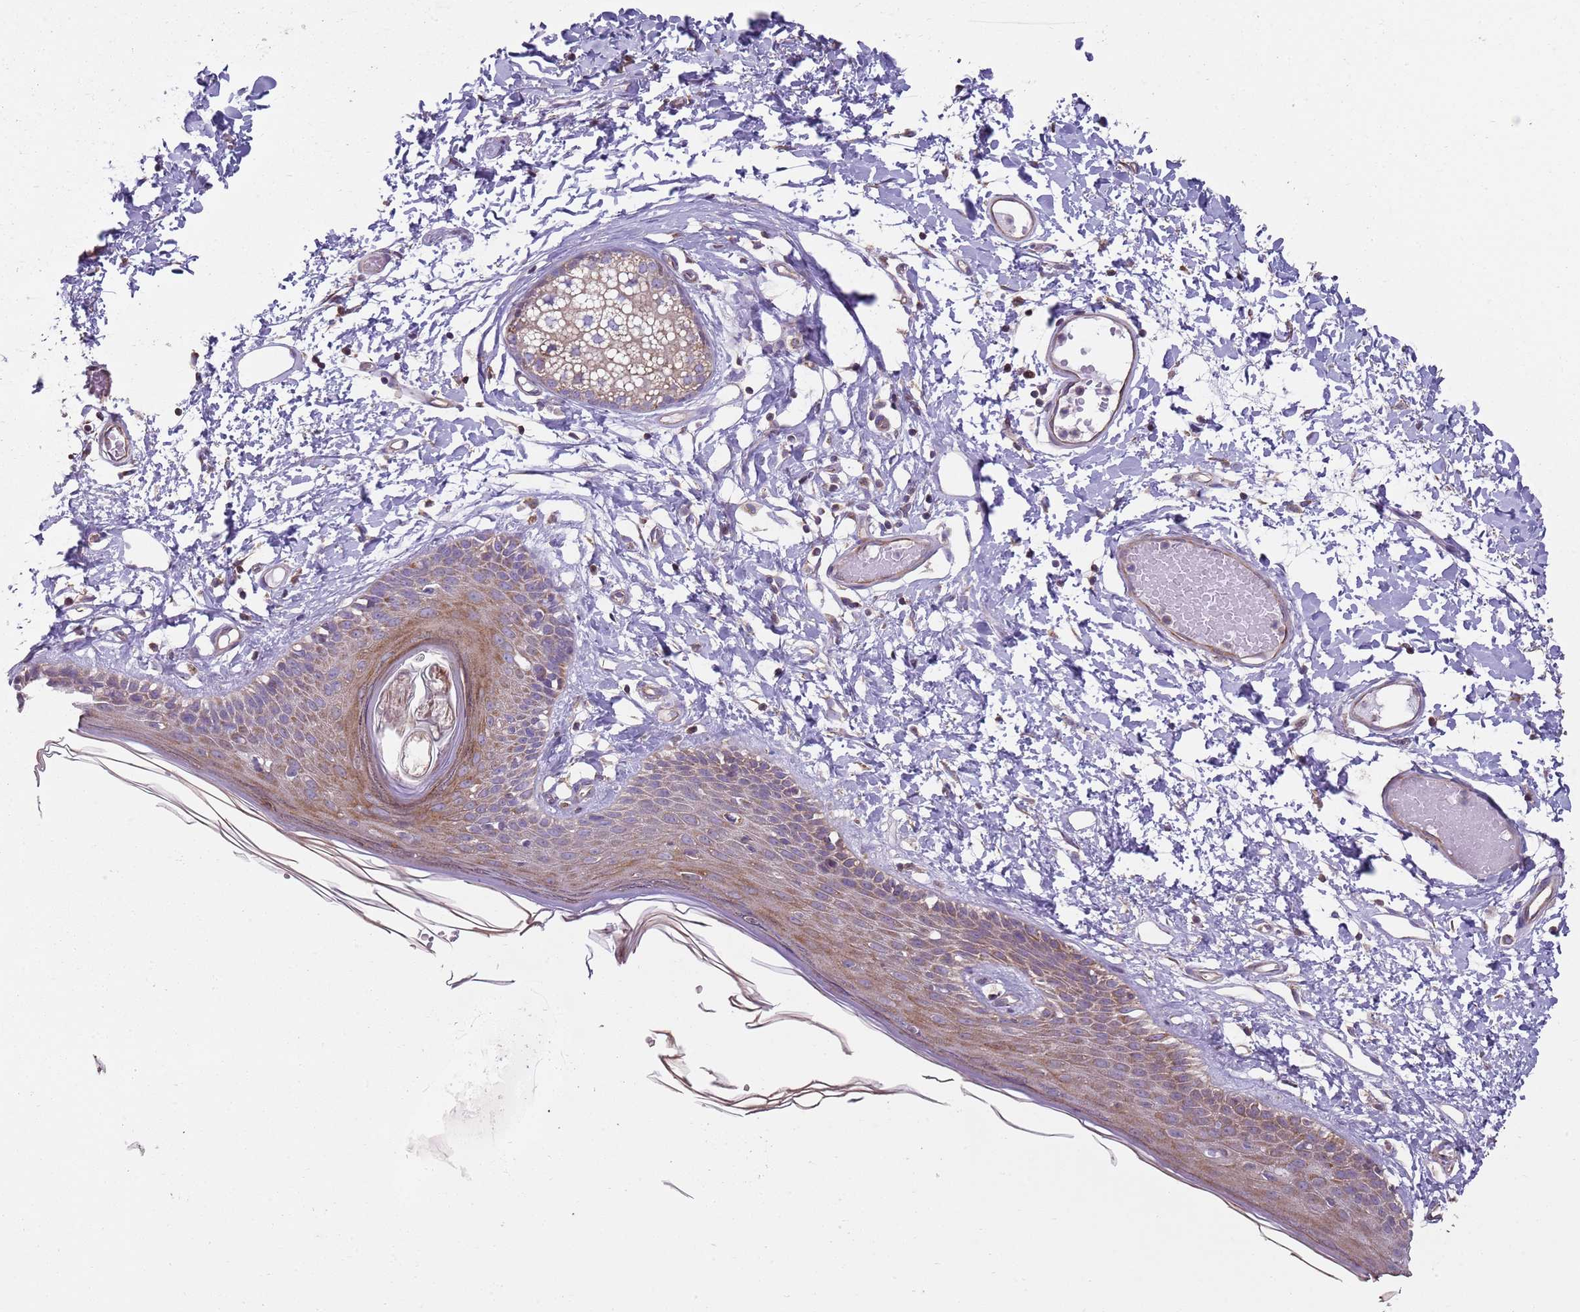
{"staining": {"intensity": "moderate", "quantity": ">75%", "location": "cytoplasmic/membranous"}, "tissue": "skin", "cell_type": "Epidermal cells", "image_type": "normal", "snomed": [{"axis": "morphology", "description": "Normal tissue, NOS"}, {"axis": "topography", "description": "Adipose tissue"}, {"axis": "topography", "description": "Vascular tissue"}, {"axis": "topography", "description": "Vulva"}, {"axis": "topography", "description": "Peripheral nerve tissue"}], "caption": "Human skin stained with a brown dye displays moderate cytoplasmic/membranous positive positivity in approximately >75% of epidermal cells.", "gene": "GAS8", "patient": {"sex": "female", "age": 86}}